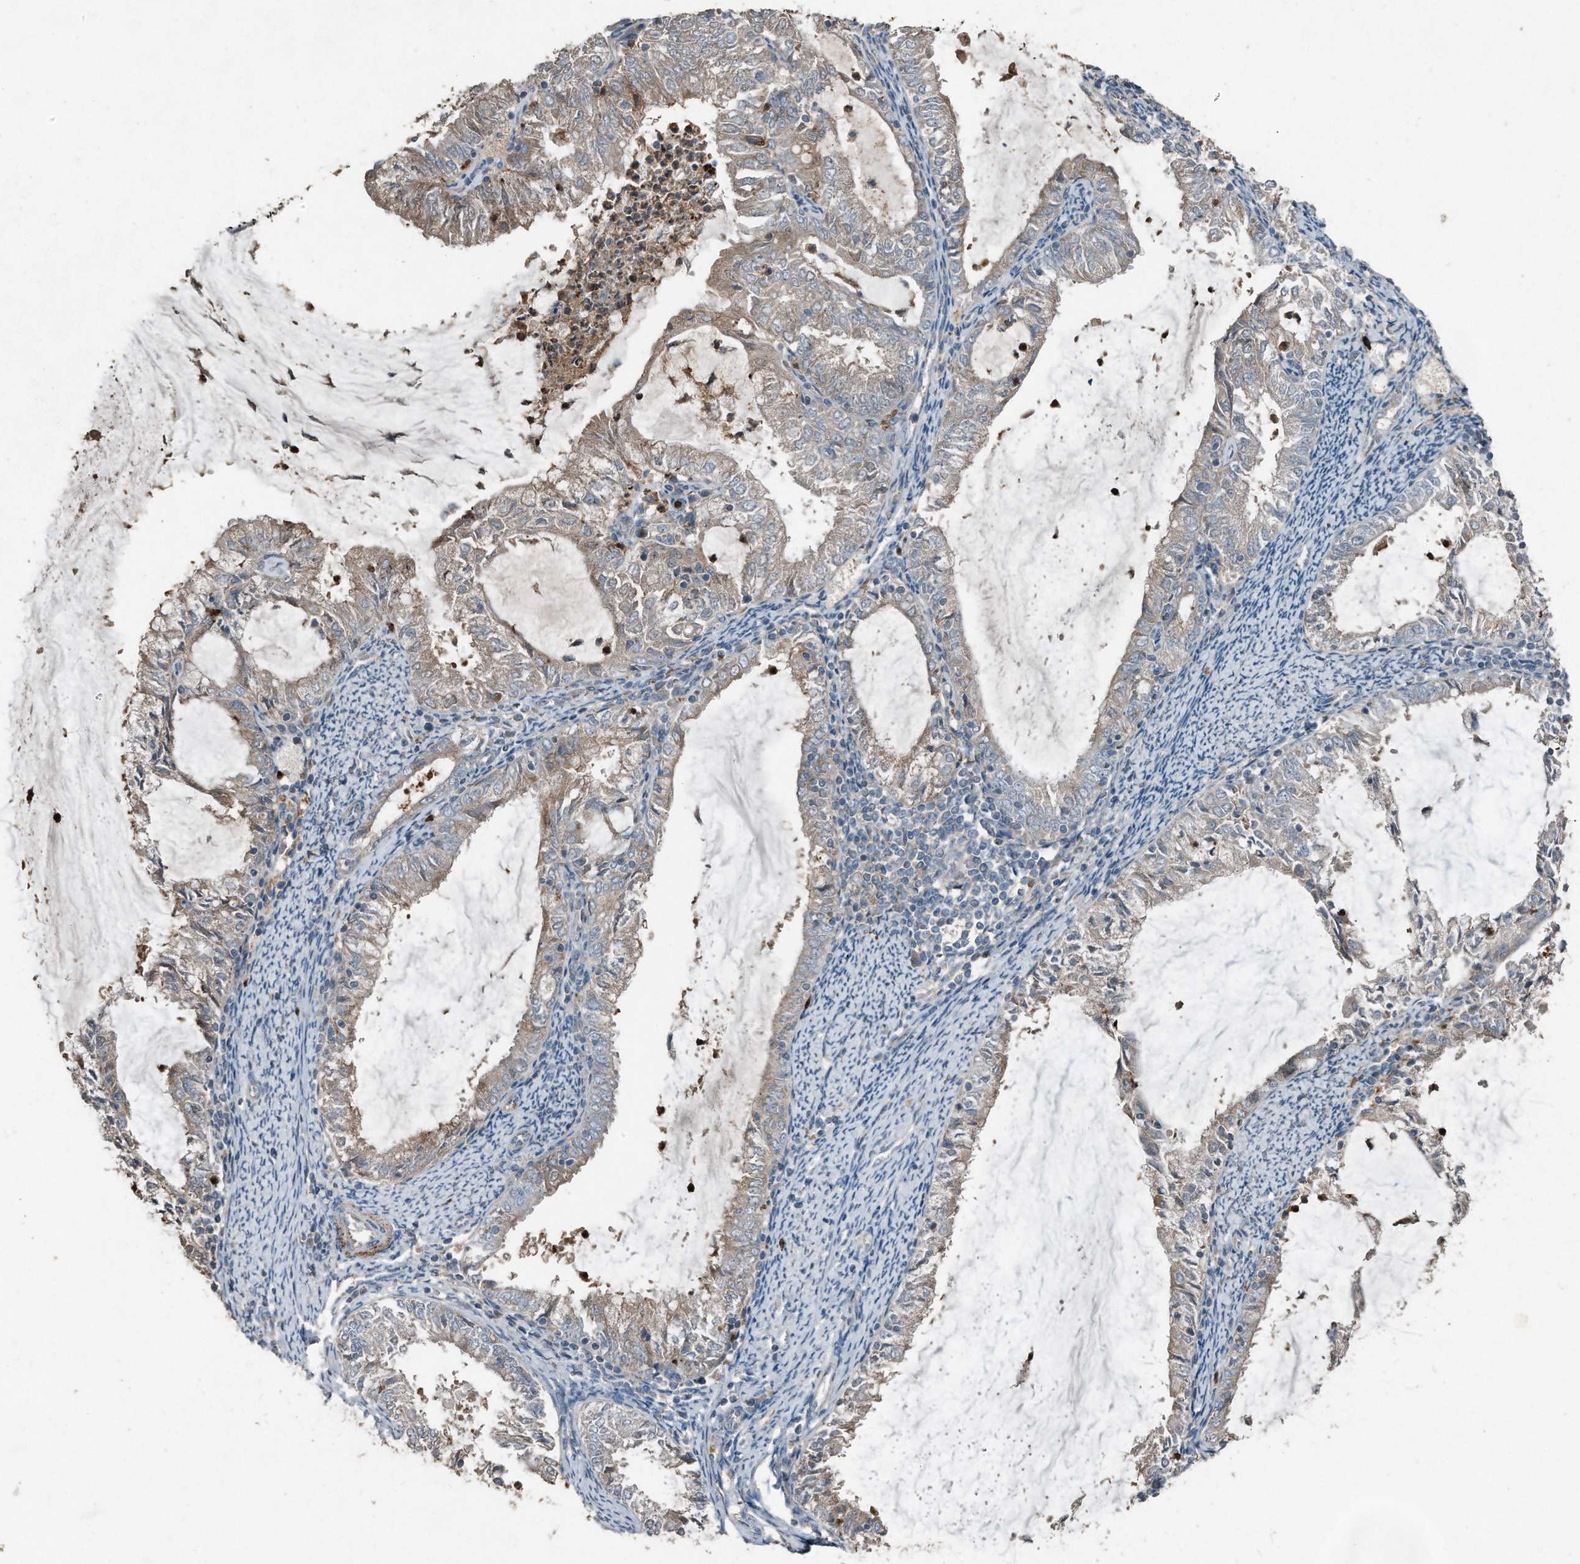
{"staining": {"intensity": "weak", "quantity": "<25%", "location": "cytoplasmic/membranous"}, "tissue": "endometrial cancer", "cell_type": "Tumor cells", "image_type": "cancer", "snomed": [{"axis": "morphology", "description": "Adenocarcinoma, NOS"}, {"axis": "topography", "description": "Endometrium"}], "caption": "Immunohistochemical staining of human endometrial cancer (adenocarcinoma) reveals no significant staining in tumor cells.", "gene": "C9", "patient": {"sex": "female", "age": 57}}